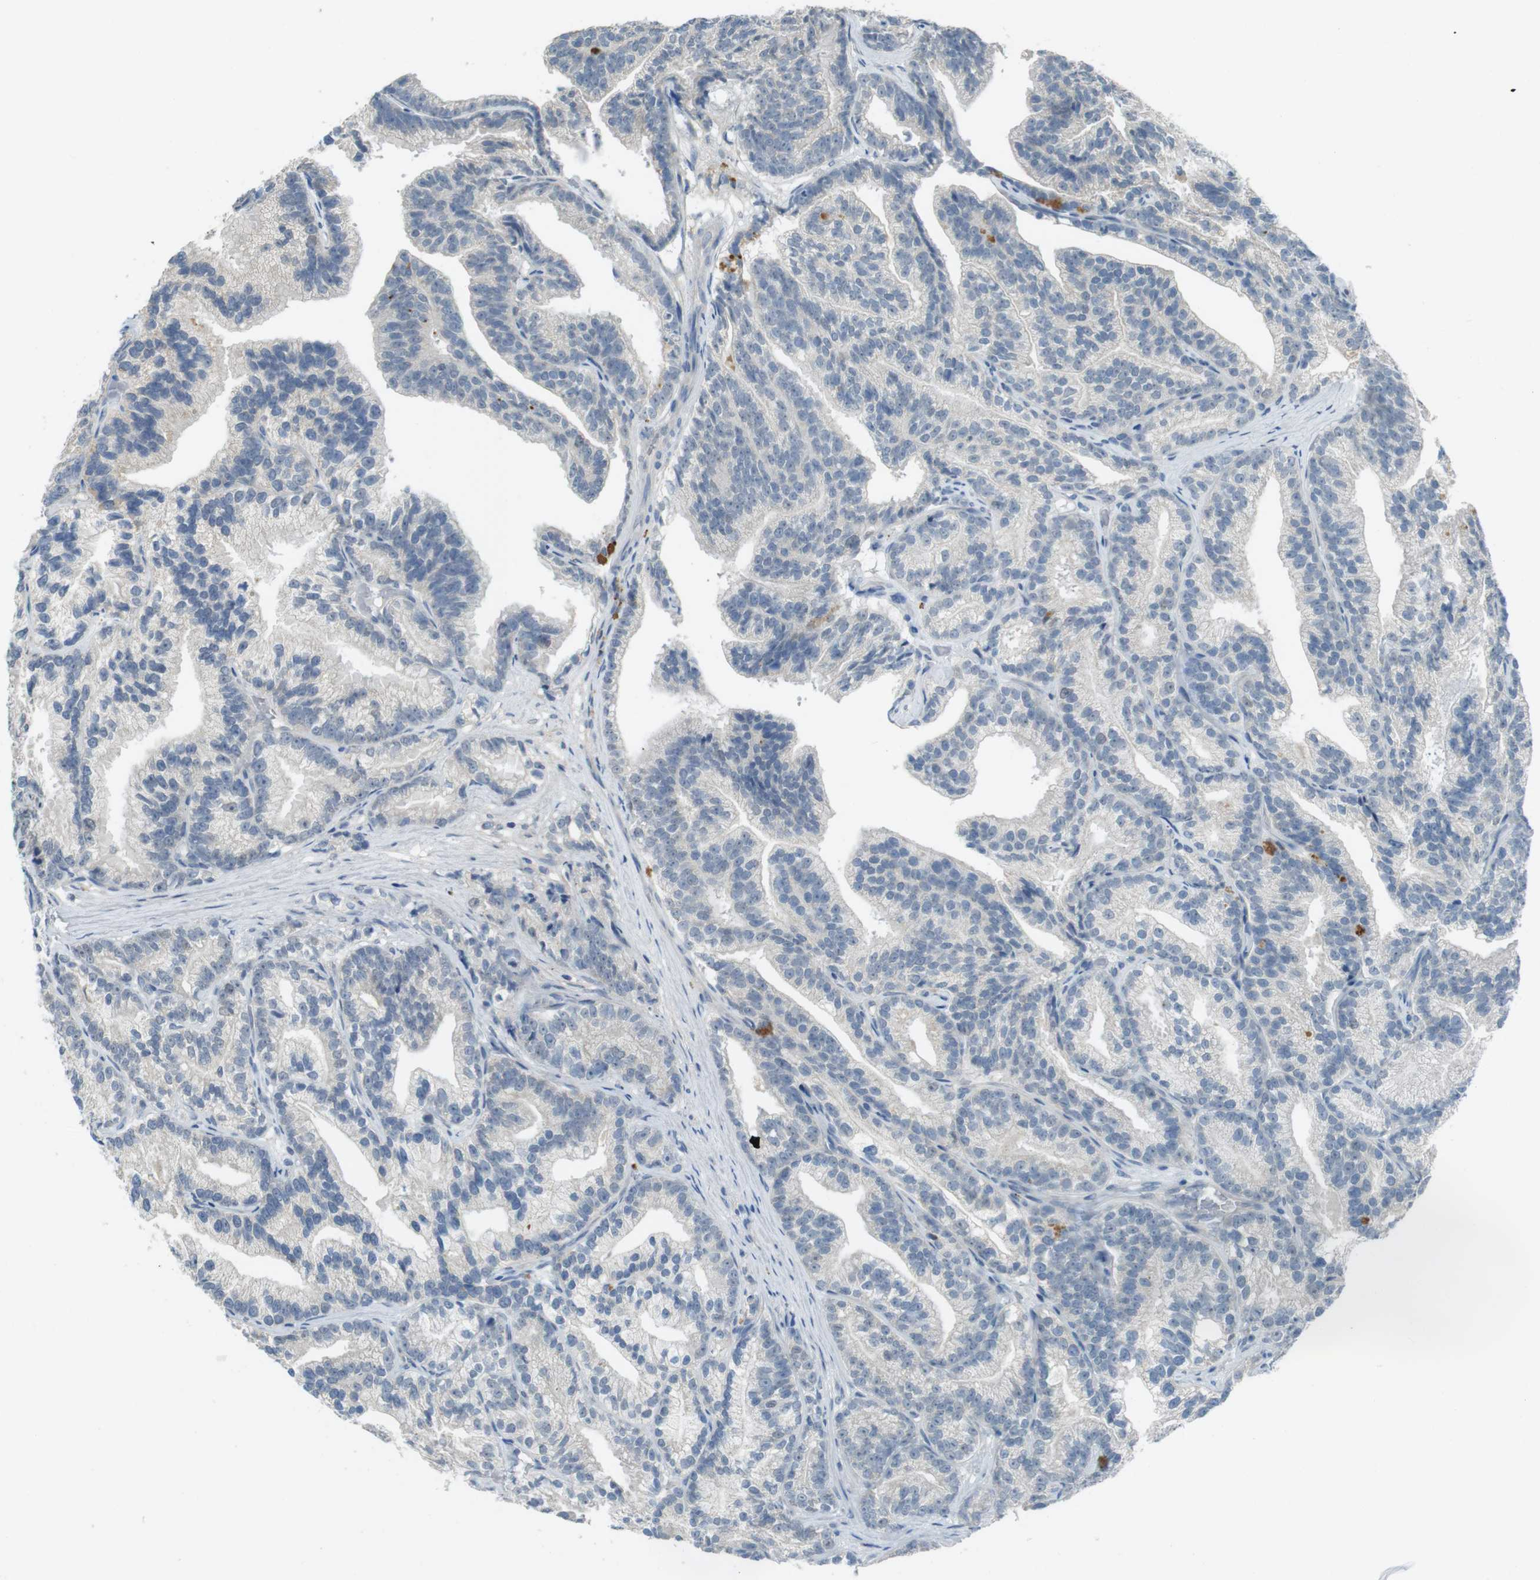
{"staining": {"intensity": "negative", "quantity": "none", "location": "none"}, "tissue": "prostate cancer", "cell_type": "Tumor cells", "image_type": "cancer", "snomed": [{"axis": "morphology", "description": "Adenocarcinoma, Low grade"}, {"axis": "topography", "description": "Prostate"}], "caption": "This is an immunohistochemistry micrograph of human low-grade adenocarcinoma (prostate). There is no positivity in tumor cells.", "gene": "ENTPD7", "patient": {"sex": "male", "age": 89}}